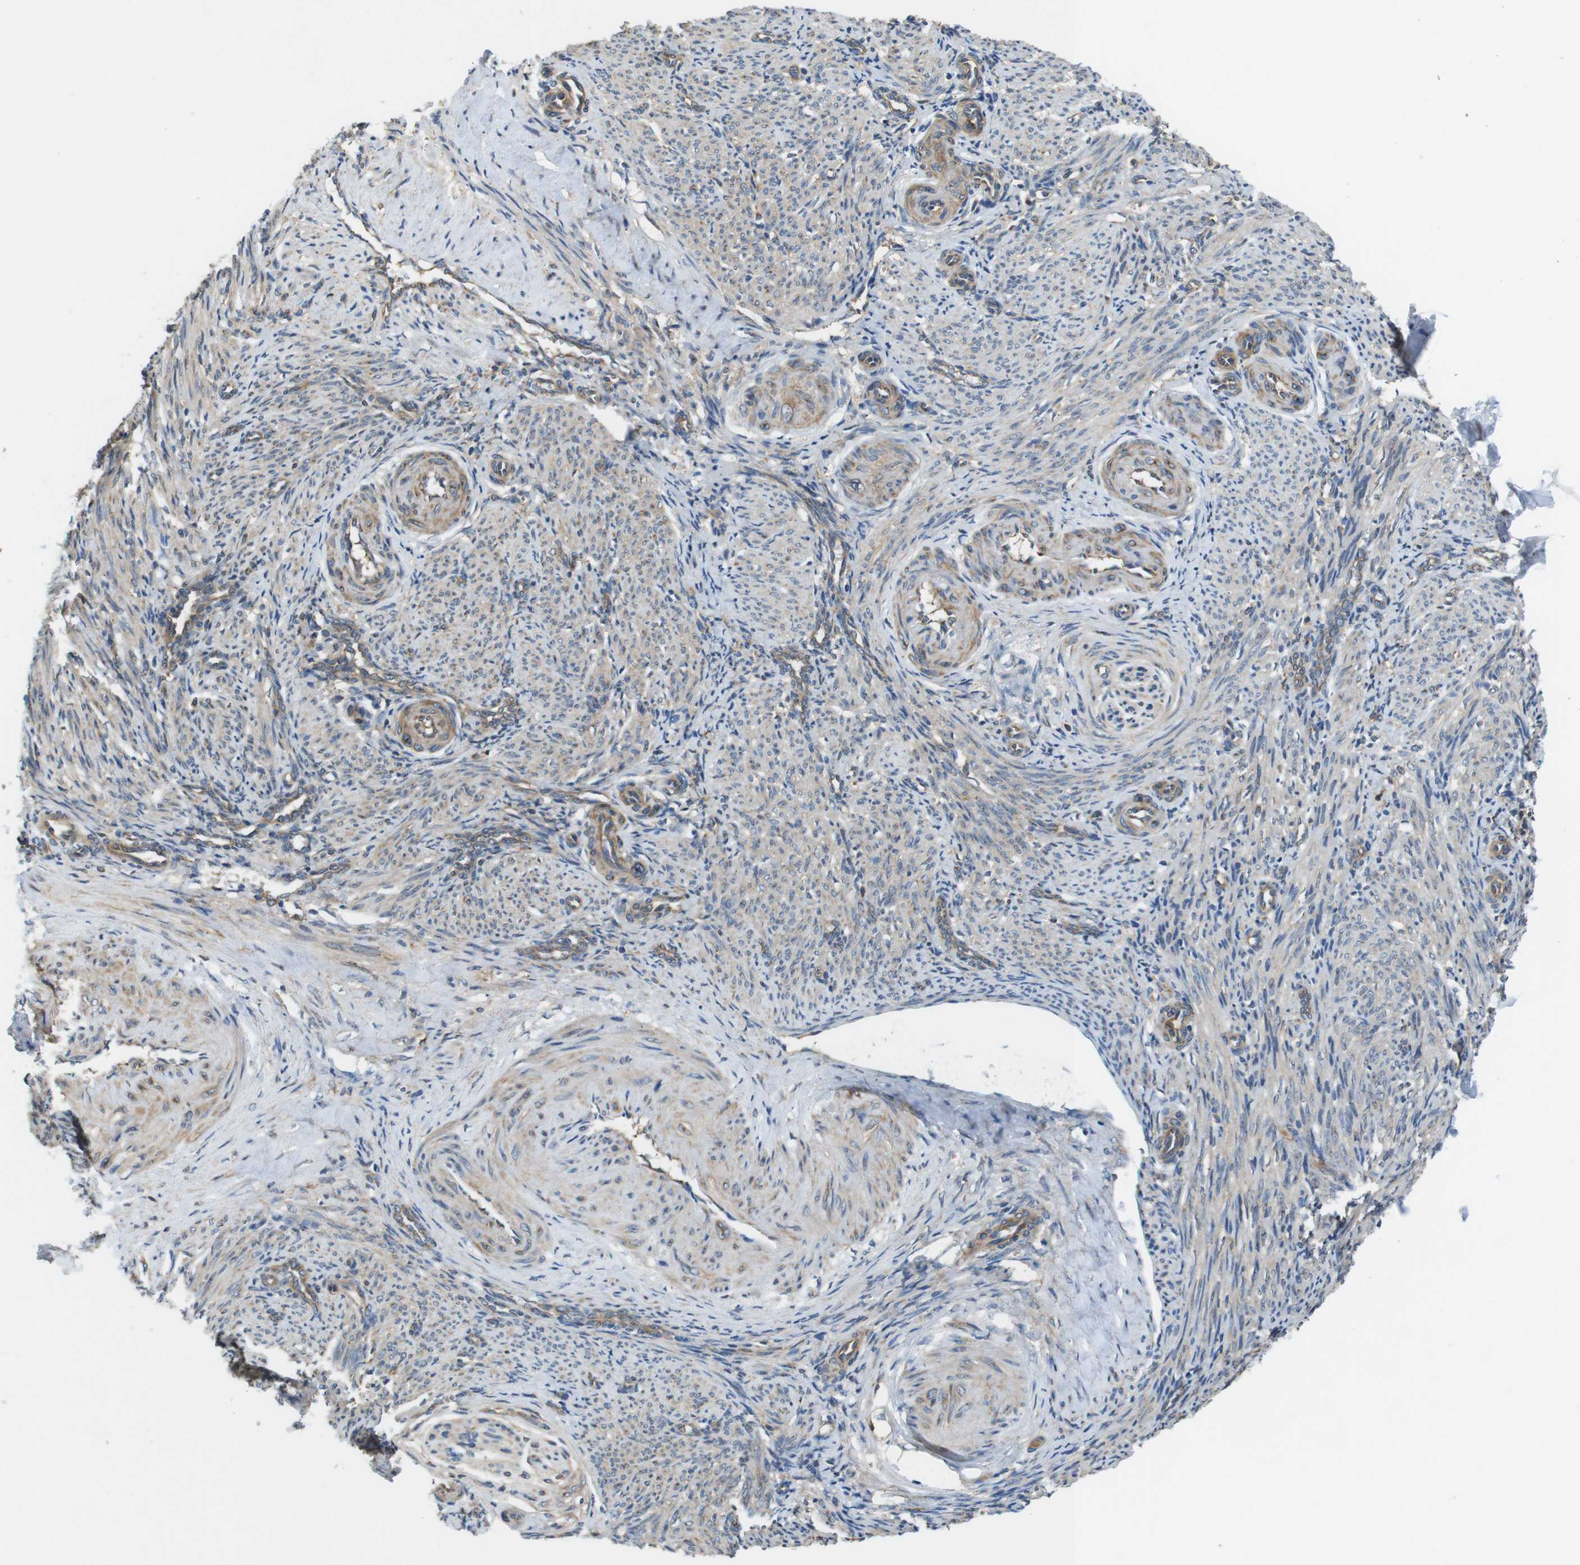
{"staining": {"intensity": "weak", "quantity": "25%-75%", "location": "cytoplasmic/membranous"}, "tissue": "smooth muscle", "cell_type": "Smooth muscle cells", "image_type": "normal", "snomed": [{"axis": "morphology", "description": "Normal tissue, NOS"}, {"axis": "topography", "description": "Endometrium"}], "caption": "The immunohistochemical stain labels weak cytoplasmic/membranous staining in smooth muscle cells of normal smooth muscle. (DAB IHC with brightfield microscopy, high magnification).", "gene": "DCTN1", "patient": {"sex": "female", "age": 33}}